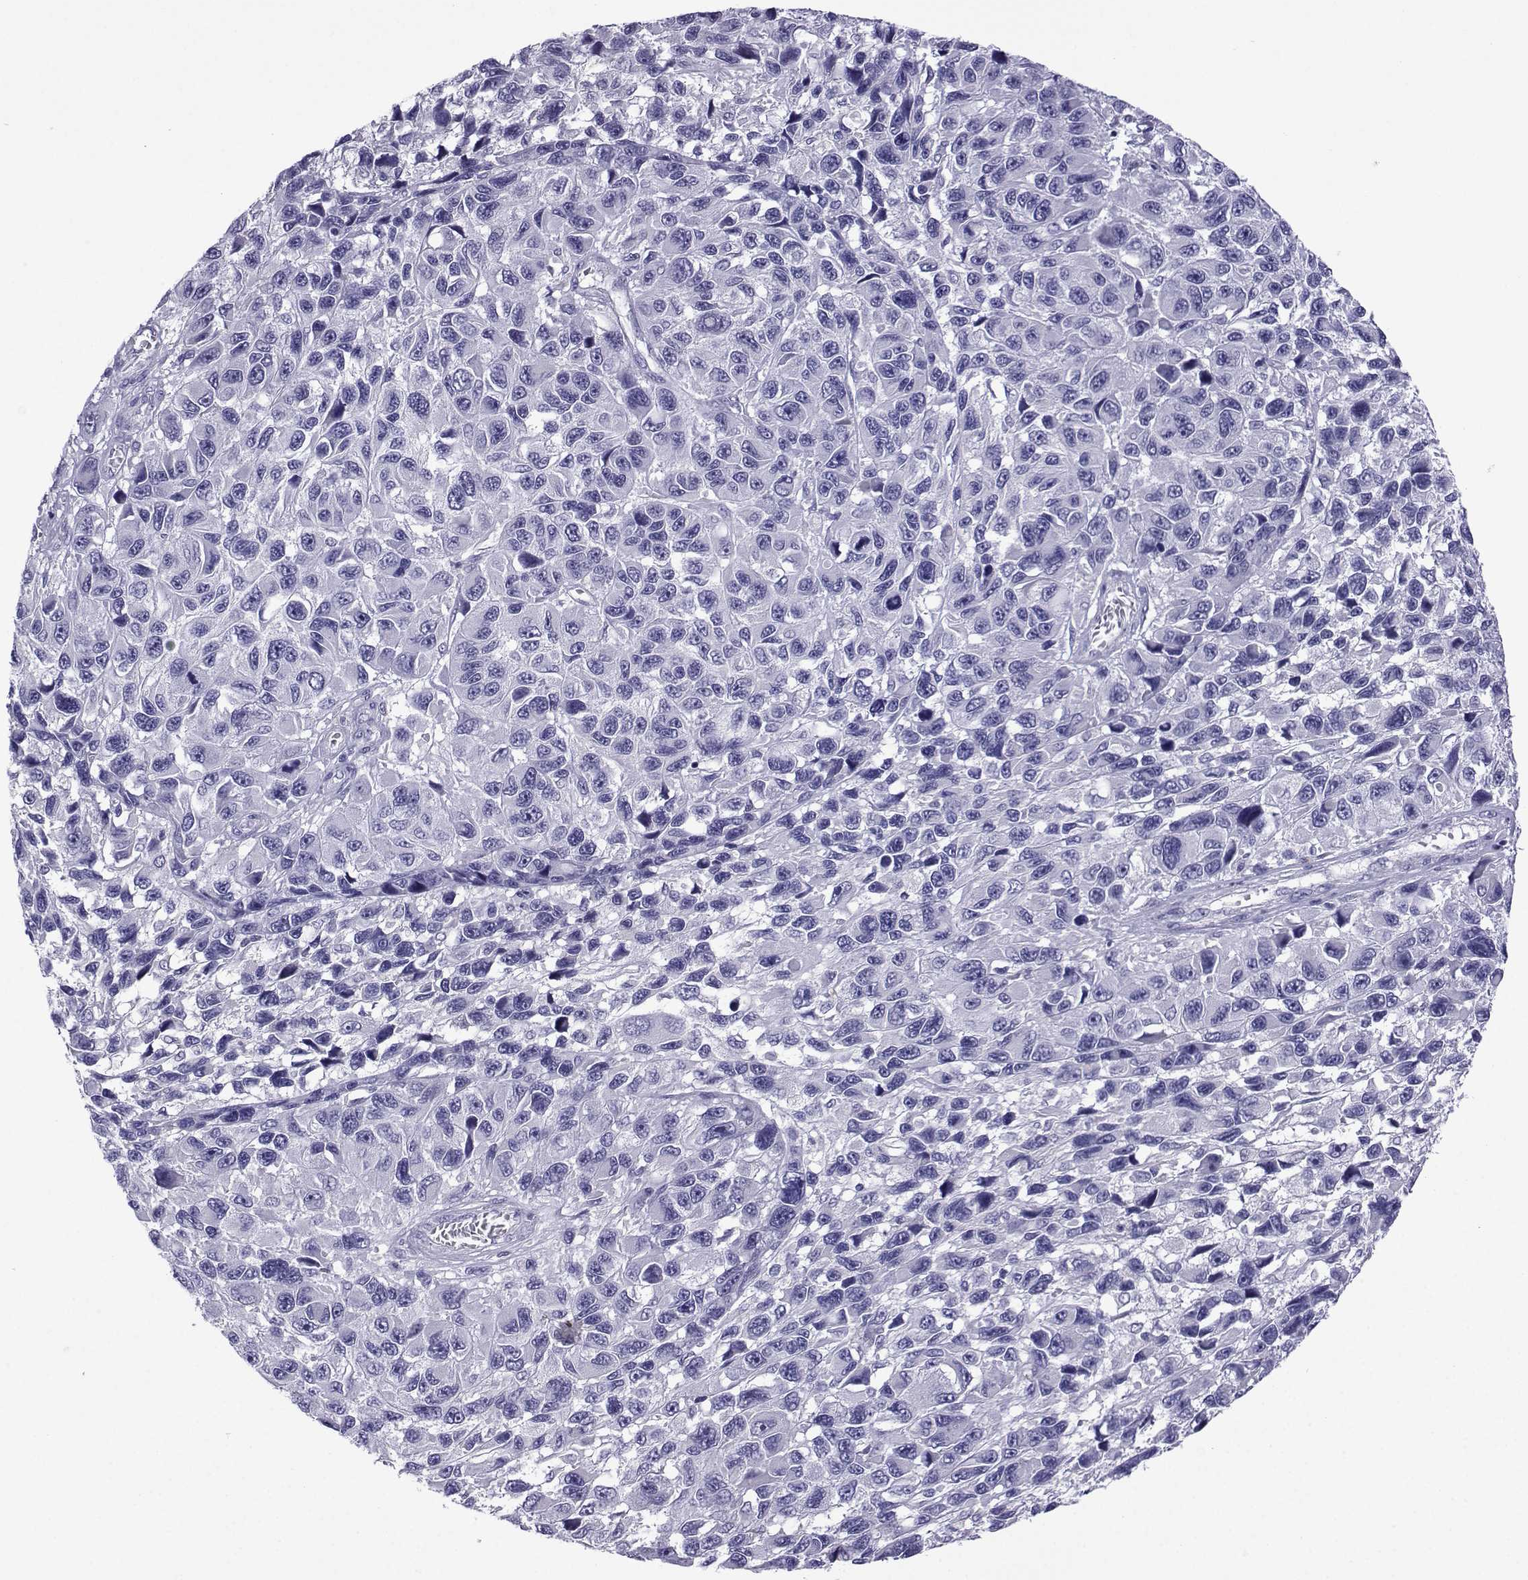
{"staining": {"intensity": "negative", "quantity": "none", "location": "none"}, "tissue": "melanoma", "cell_type": "Tumor cells", "image_type": "cancer", "snomed": [{"axis": "morphology", "description": "Malignant melanoma, NOS"}, {"axis": "topography", "description": "Skin"}], "caption": "High power microscopy photomicrograph of an IHC image of melanoma, revealing no significant expression in tumor cells.", "gene": "CFAP70", "patient": {"sex": "male", "age": 53}}